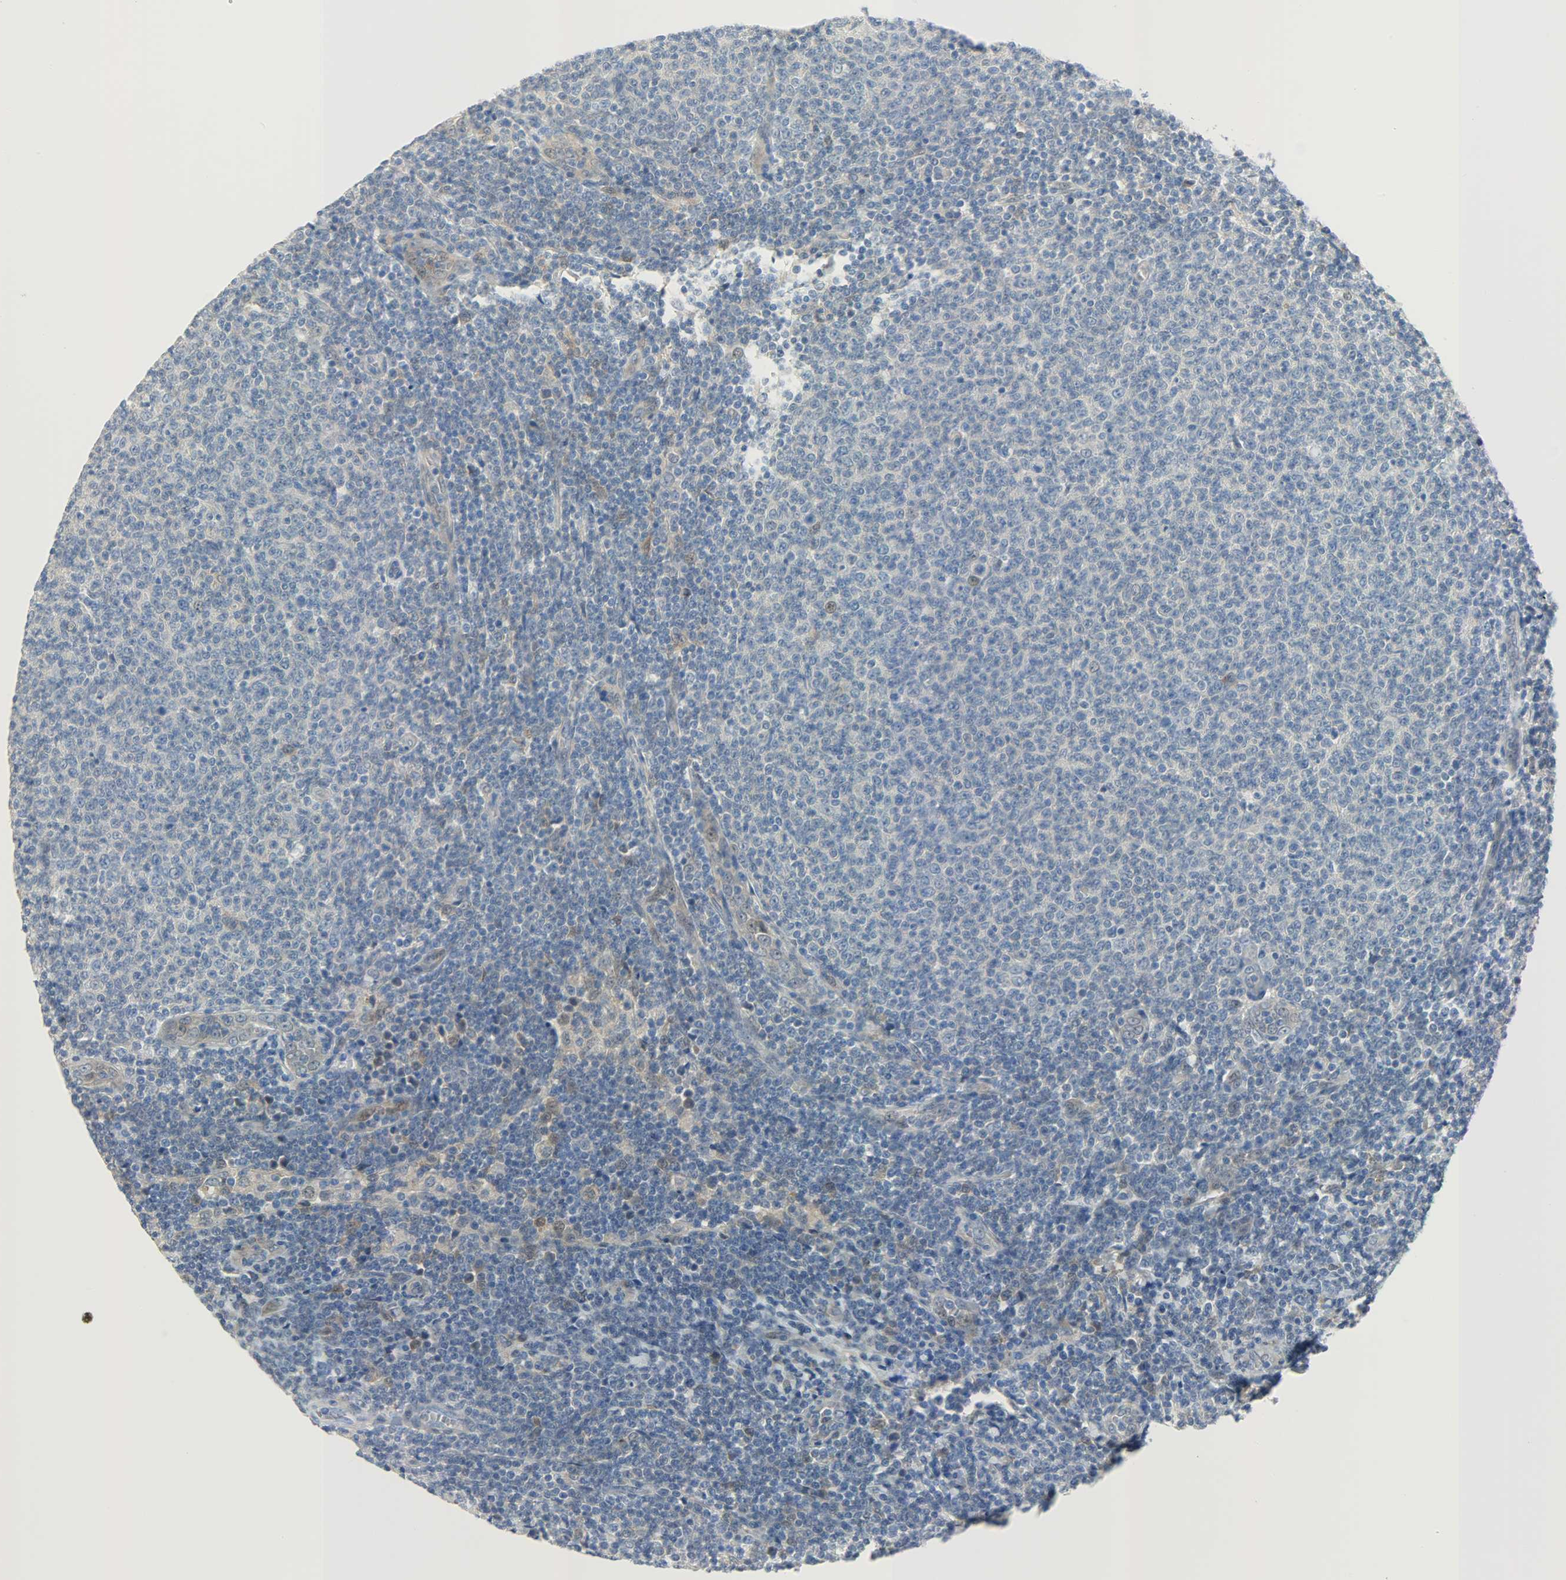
{"staining": {"intensity": "weak", "quantity": "<25%", "location": "cytoplasmic/membranous,nuclear"}, "tissue": "lymphoma", "cell_type": "Tumor cells", "image_type": "cancer", "snomed": [{"axis": "morphology", "description": "Malignant lymphoma, non-Hodgkin's type, Low grade"}, {"axis": "topography", "description": "Lymph node"}], "caption": "DAB immunohistochemical staining of lymphoma demonstrates no significant positivity in tumor cells.", "gene": "EIF4EBP1", "patient": {"sex": "male", "age": 66}}